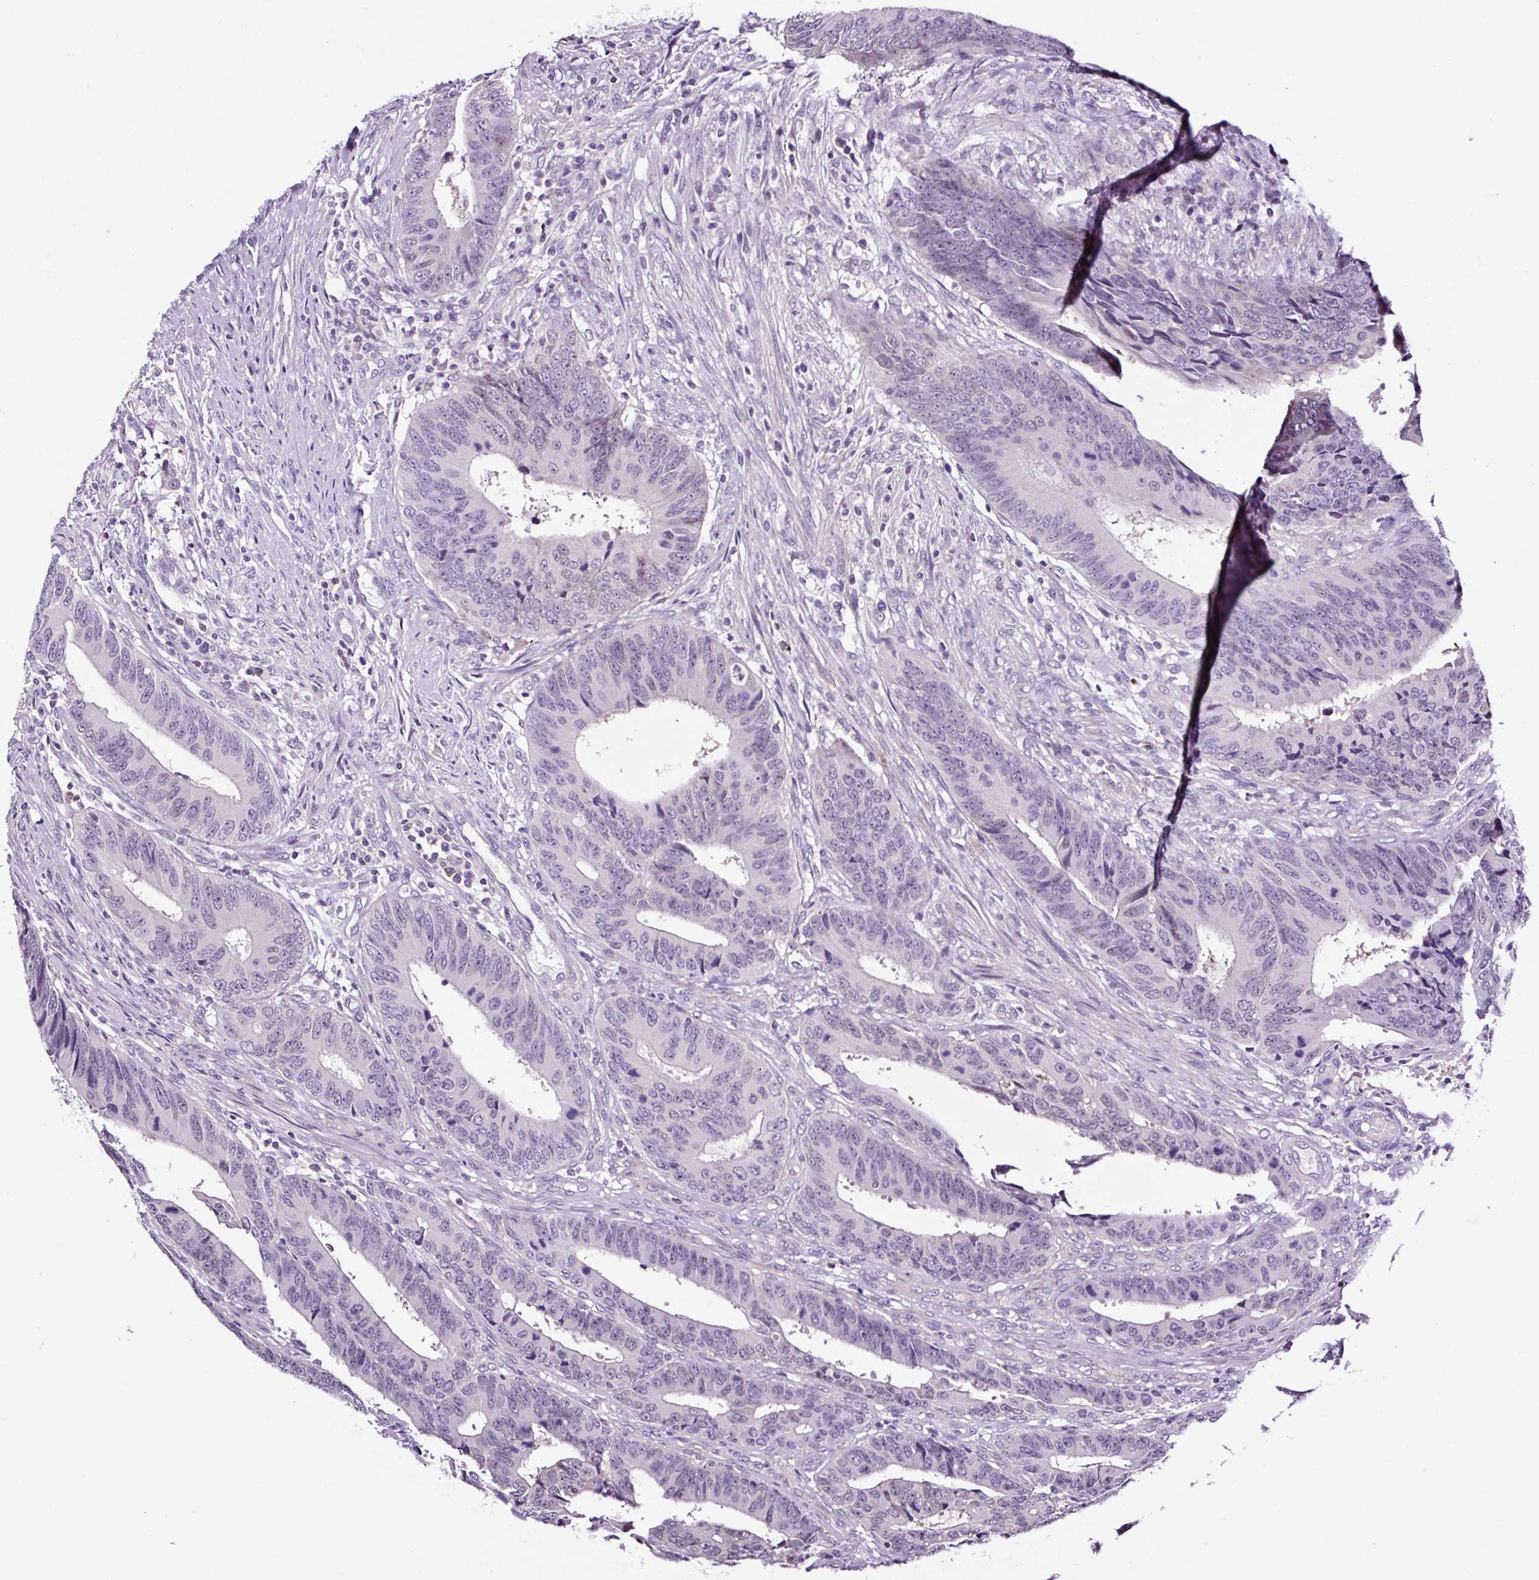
{"staining": {"intensity": "negative", "quantity": "none", "location": "none"}, "tissue": "colorectal cancer", "cell_type": "Tumor cells", "image_type": "cancer", "snomed": [{"axis": "morphology", "description": "Adenocarcinoma, NOS"}, {"axis": "topography", "description": "Colon"}], "caption": "This micrograph is of colorectal adenocarcinoma stained with IHC to label a protein in brown with the nuclei are counter-stained blue. There is no expression in tumor cells.", "gene": "TAFA3", "patient": {"sex": "male", "age": 87}}